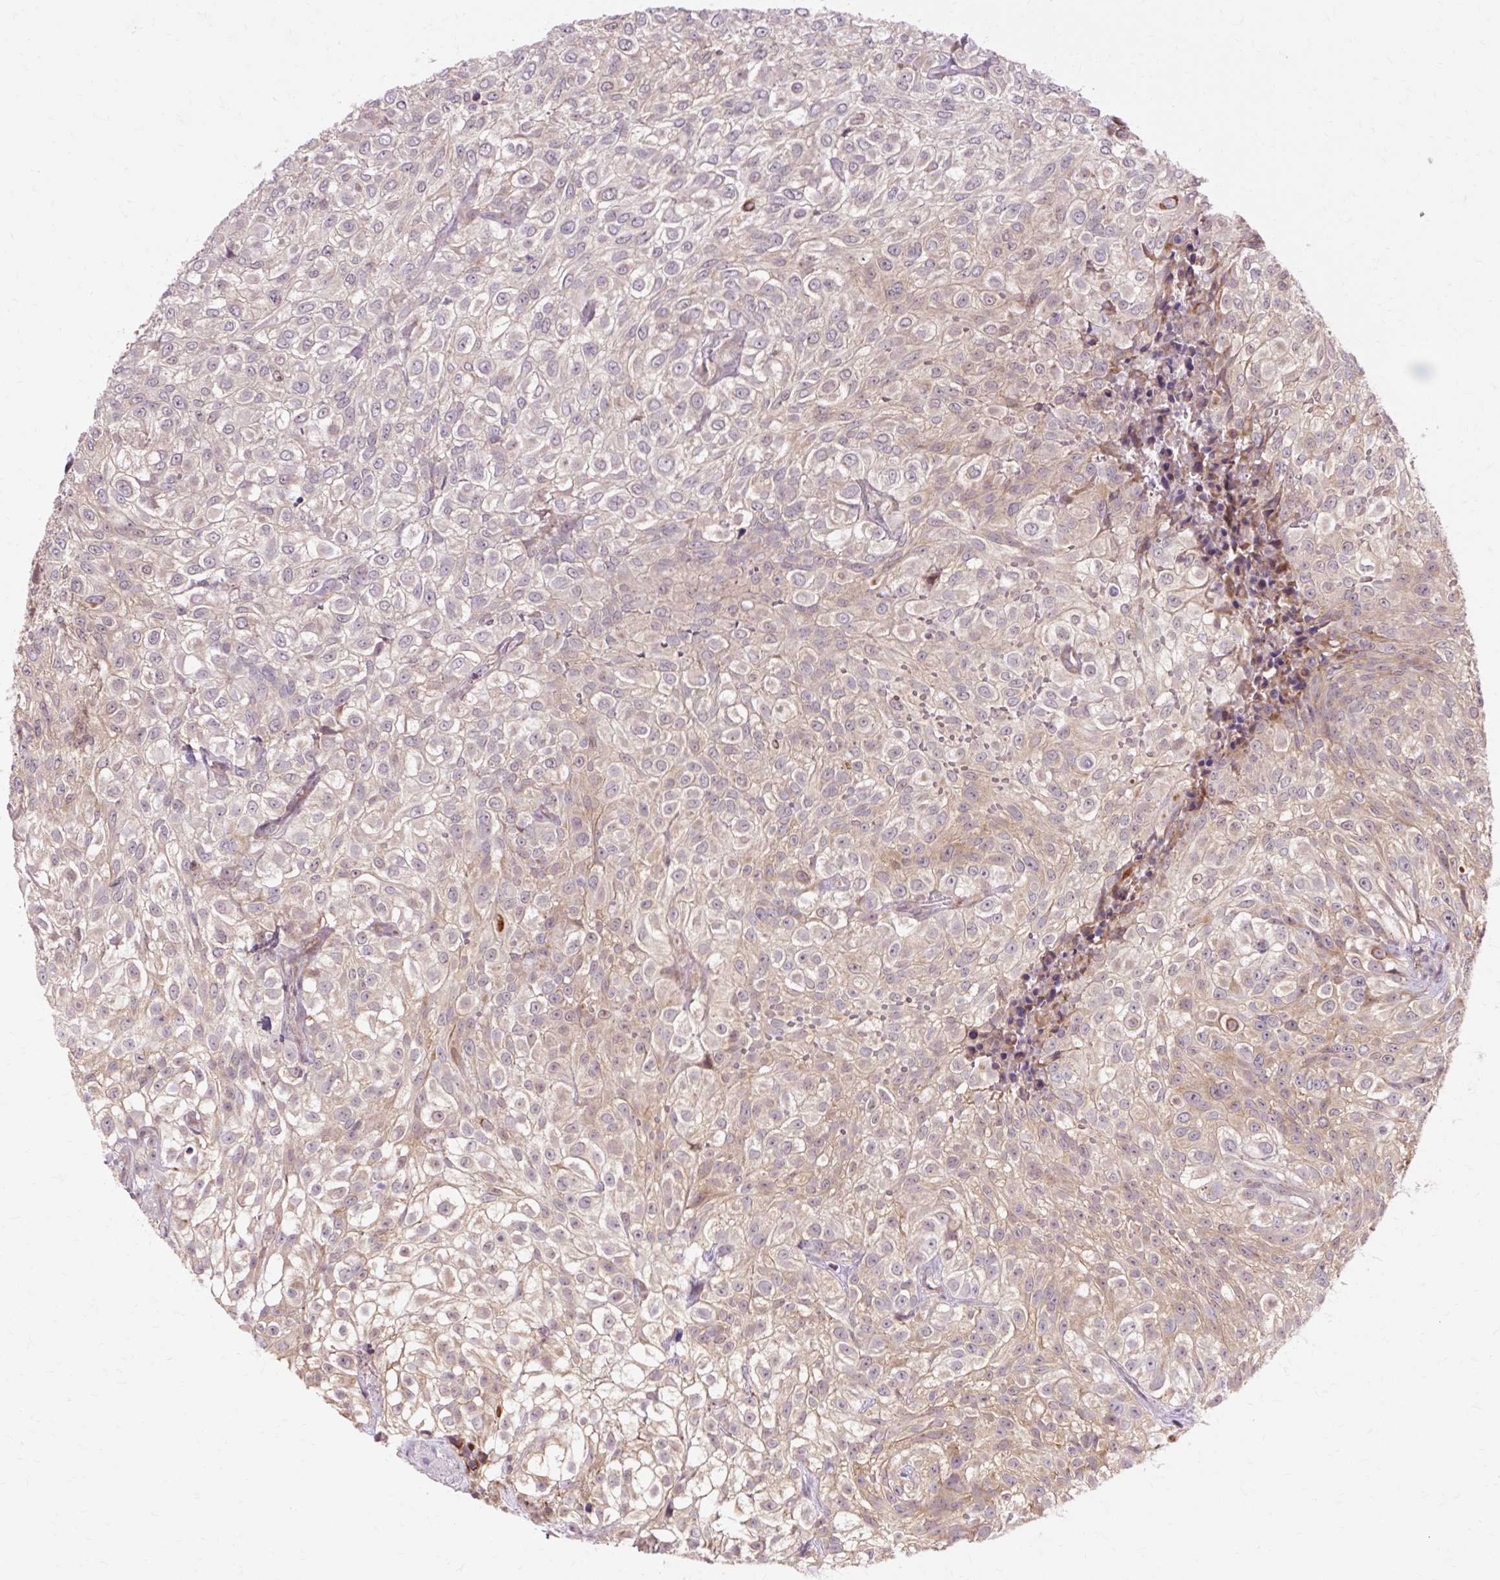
{"staining": {"intensity": "weak", "quantity": ">75%", "location": "cytoplasmic/membranous"}, "tissue": "urothelial cancer", "cell_type": "Tumor cells", "image_type": "cancer", "snomed": [{"axis": "morphology", "description": "Urothelial carcinoma, High grade"}, {"axis": "topography", "description": "Urinary bladder"}], "caption": "Immunohistochemical staining of human high-grade urothelial carcinoma demonstrates low levels of weak cytoplasmic/membranous positivity in about >75% of tumor cells.", "gene": "GEMIN2", "patient": {"sex": "male", "age": 56}}